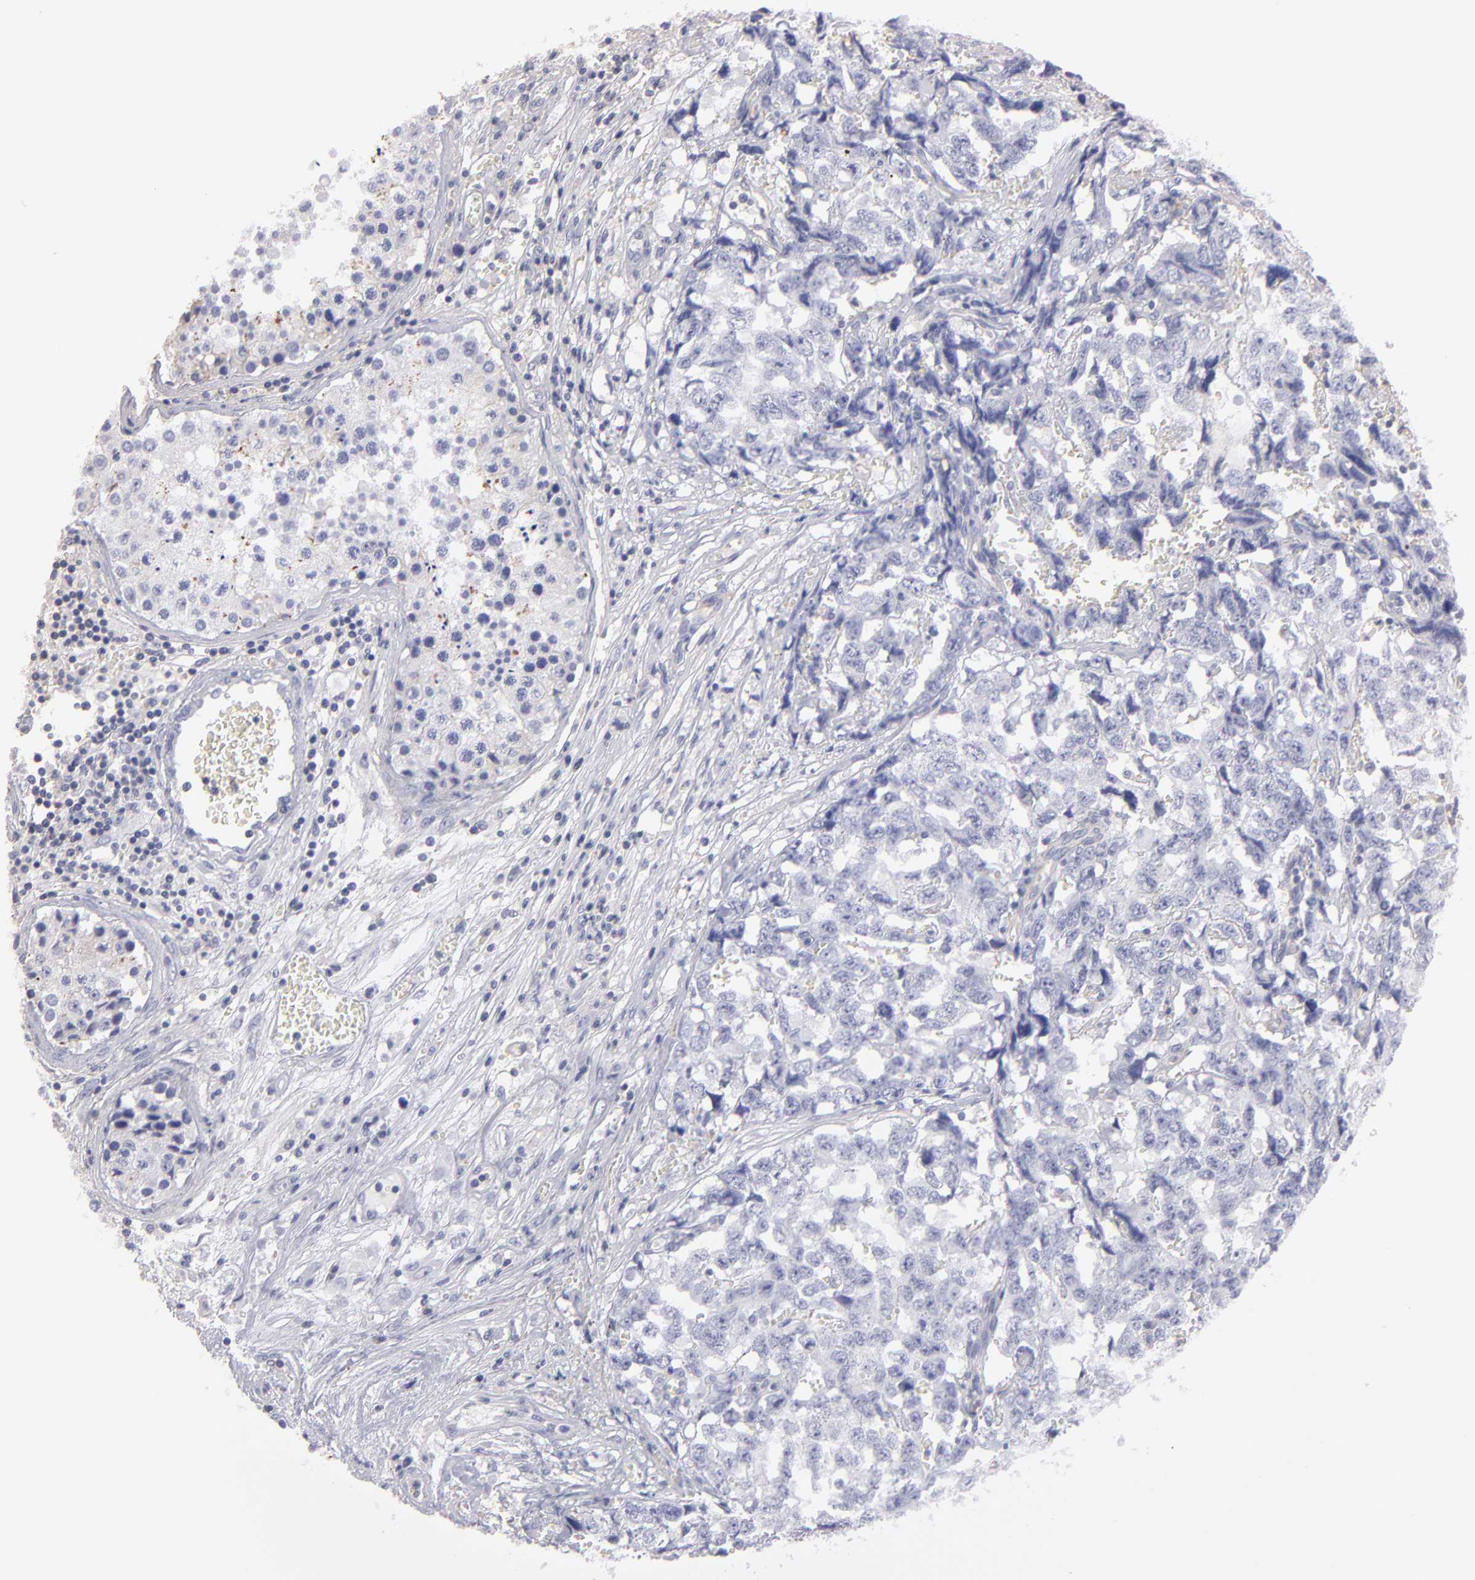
{"staining": {"intensity": "negative", "quantity": "none", "location": "none"}, "tissue": "testis cancer", "cell_type": "Tumor cells", "image_type": "cancer", "snomed": [{"axis": "morphology", "description": "Carcinoma, Embryonal, NOS"}, {"axis": "topography", "description": "Testis"}], "caption": "The photomicrograph exhibits no staining of tumor cells in embryonal carcinoma (testis). (DAB IHC visualized using brightfield microscopy, high magnification).", "gene": "ABCB1", "patient": {"sex": "male", "age": 31}}